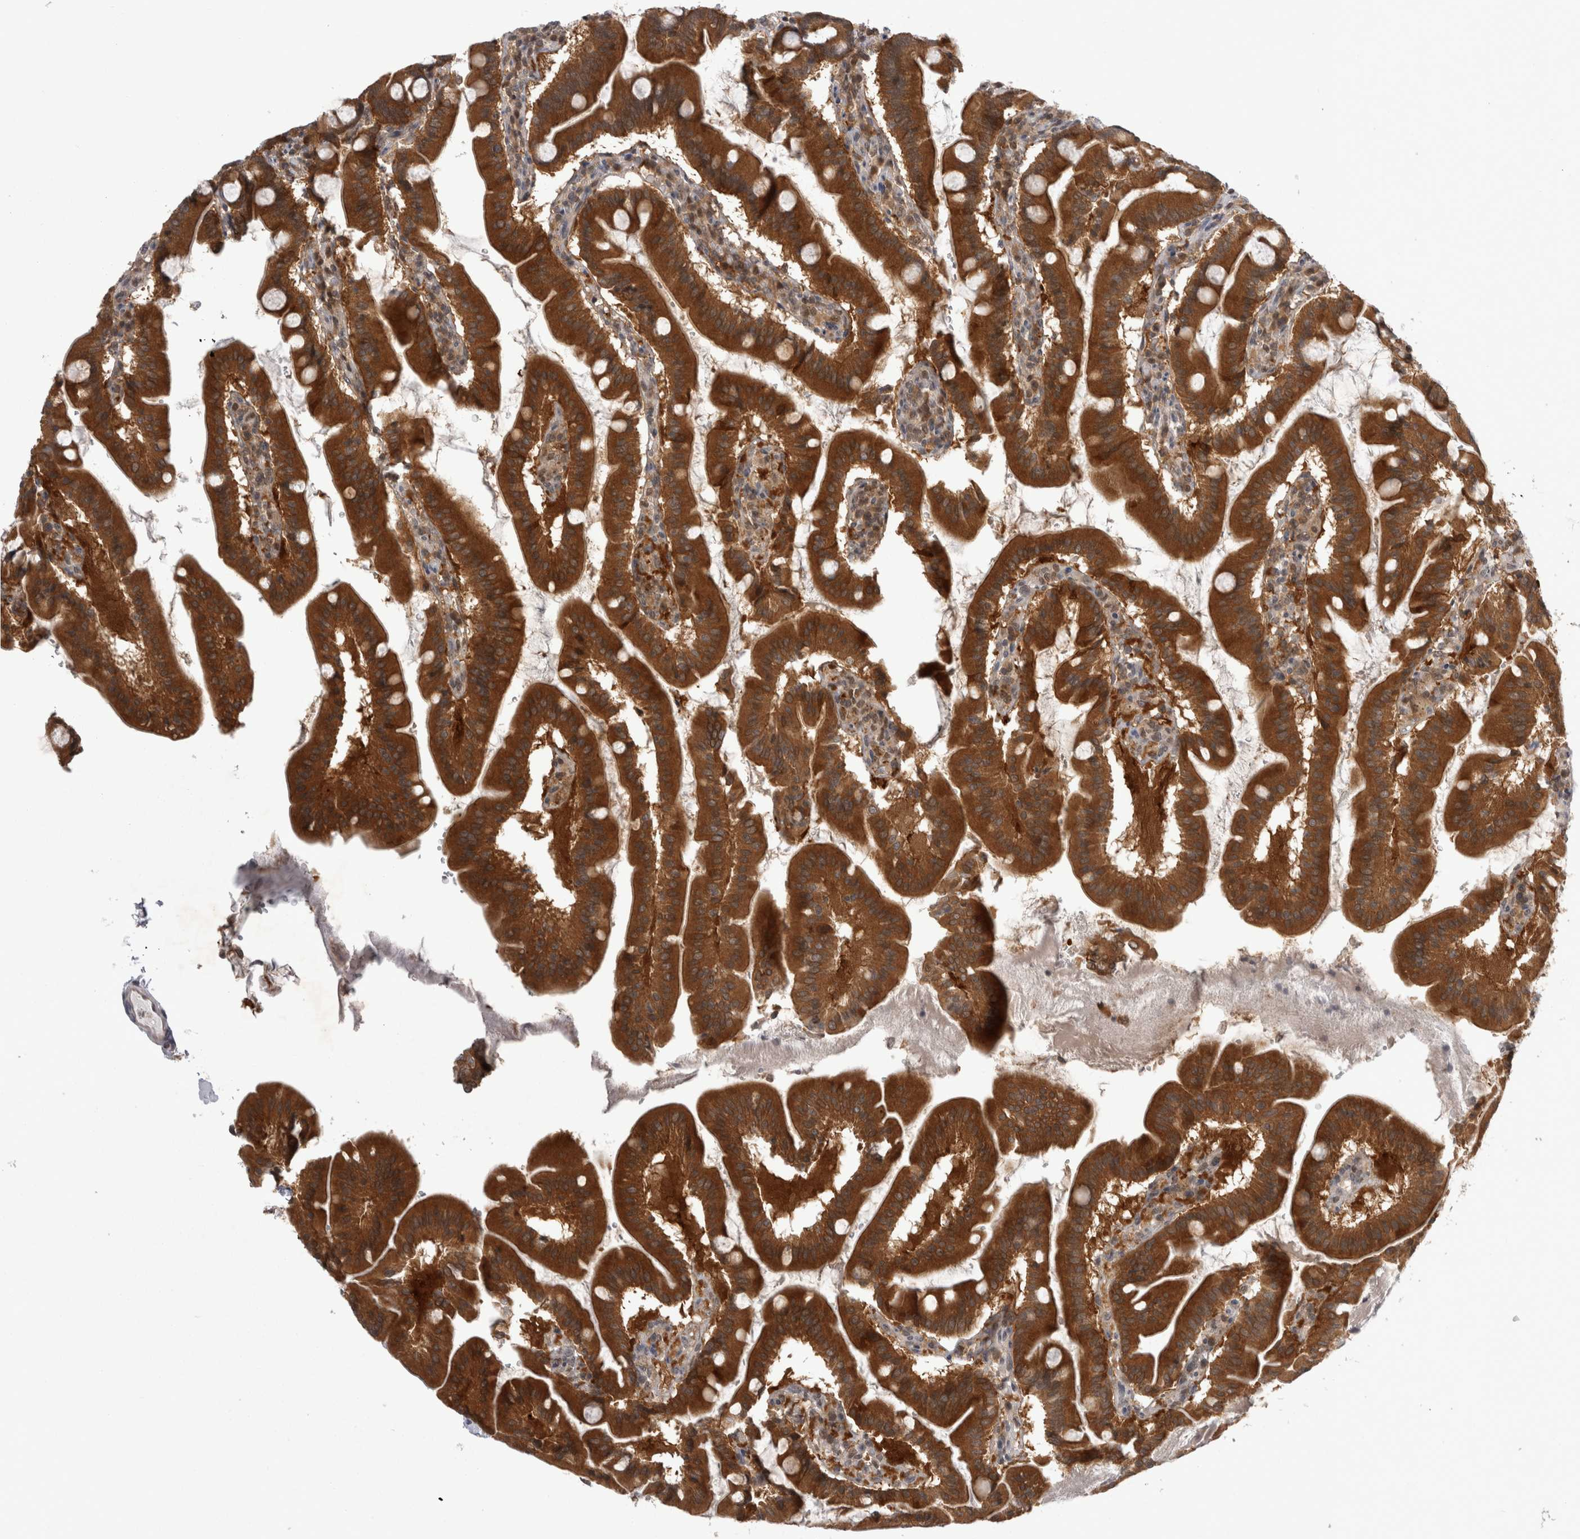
{"staining": {"intensity": "strong", "quantity": ">75%", "location": "cytoplasmic/membranous"}, "tissue": "duodenum", "cell_type": "Glandular cells", "image_type": "normal", "snomed": [{"axis": "morphology", "description": "Normal tissue, NOS"}, {"axis": "morphology", "description": "Adenocarcinoma, NOS"}, {"axis": "topography", "description": "Pancreas"}, {"axis": "topography", "description": "Duodenum"}], "caption": "IHC photomicrograph of benign duodenum: duodenum stained using IHC shows high levels of strong protein expression localized specifically in the cytoplasmic/membranous of glandular cells, appearing as a cytoplasmic/membranous brown color.", "gene": "PSMB2", "patient": {"sex": "male", "age": 50}}